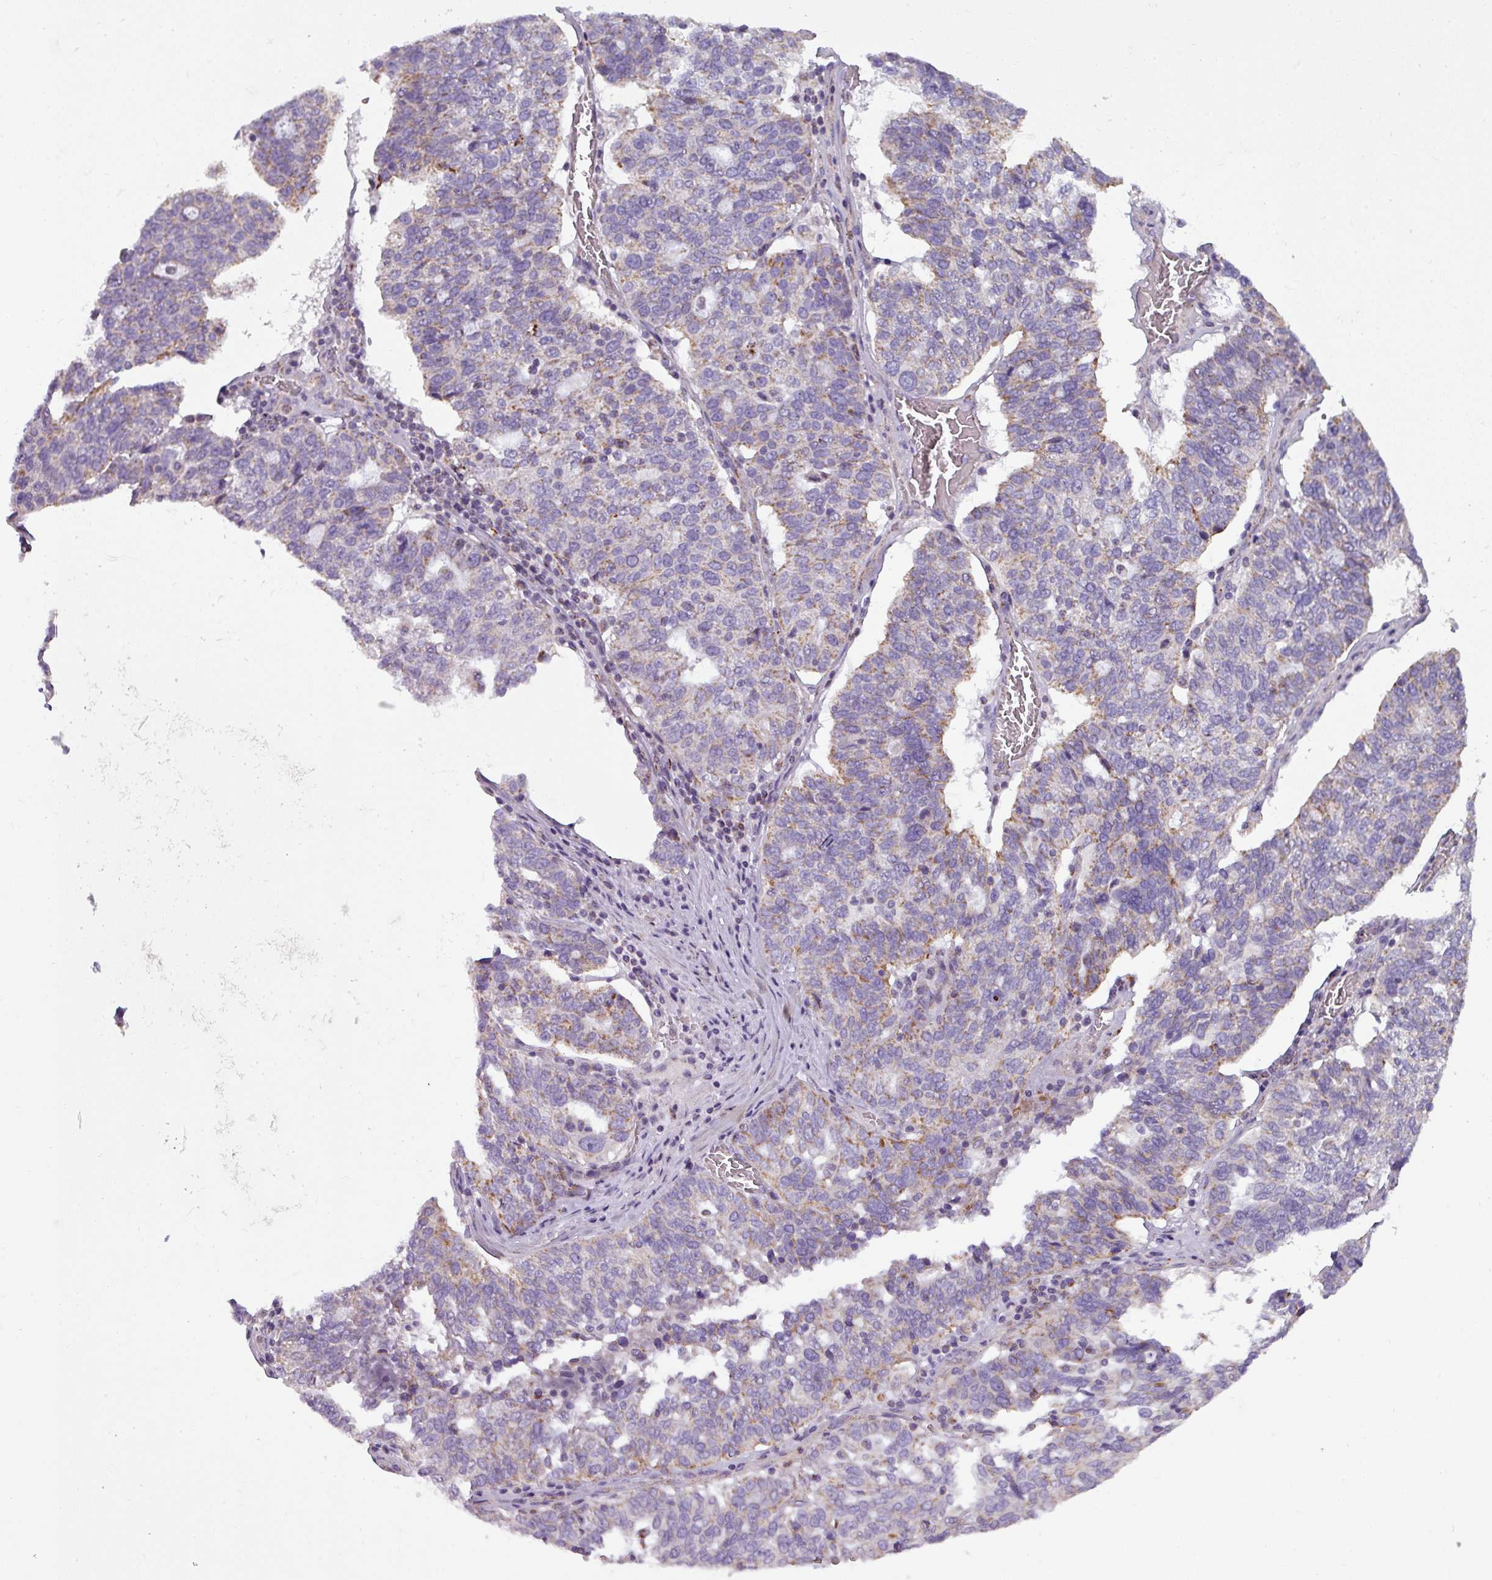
{"staining": {"intensity": "weak", "quantity": "25%-75%", "location": "cytoplasmic/membranous"}, "tissue": "ovarian cancer", "cell_type": "Tumor cells", "image_type": "cancer", "snomed": [{"axis": "morphology", "description": "Cystadenocarcinoma, serous, NOS"}, {"axis": "topography", "description": "Ovary"}], "caption": "Brown immunohistochemical staining in ovarian cancer (serous cystadenocarcinoma) demonstrates weak cytoplasmic/membranous expression in about 25%-75% of tumor cells. (IHC, brightfield microscopy, high magnification).", "gene": "PNMA6A", "patient": {"sex": "female", "age": 59}}